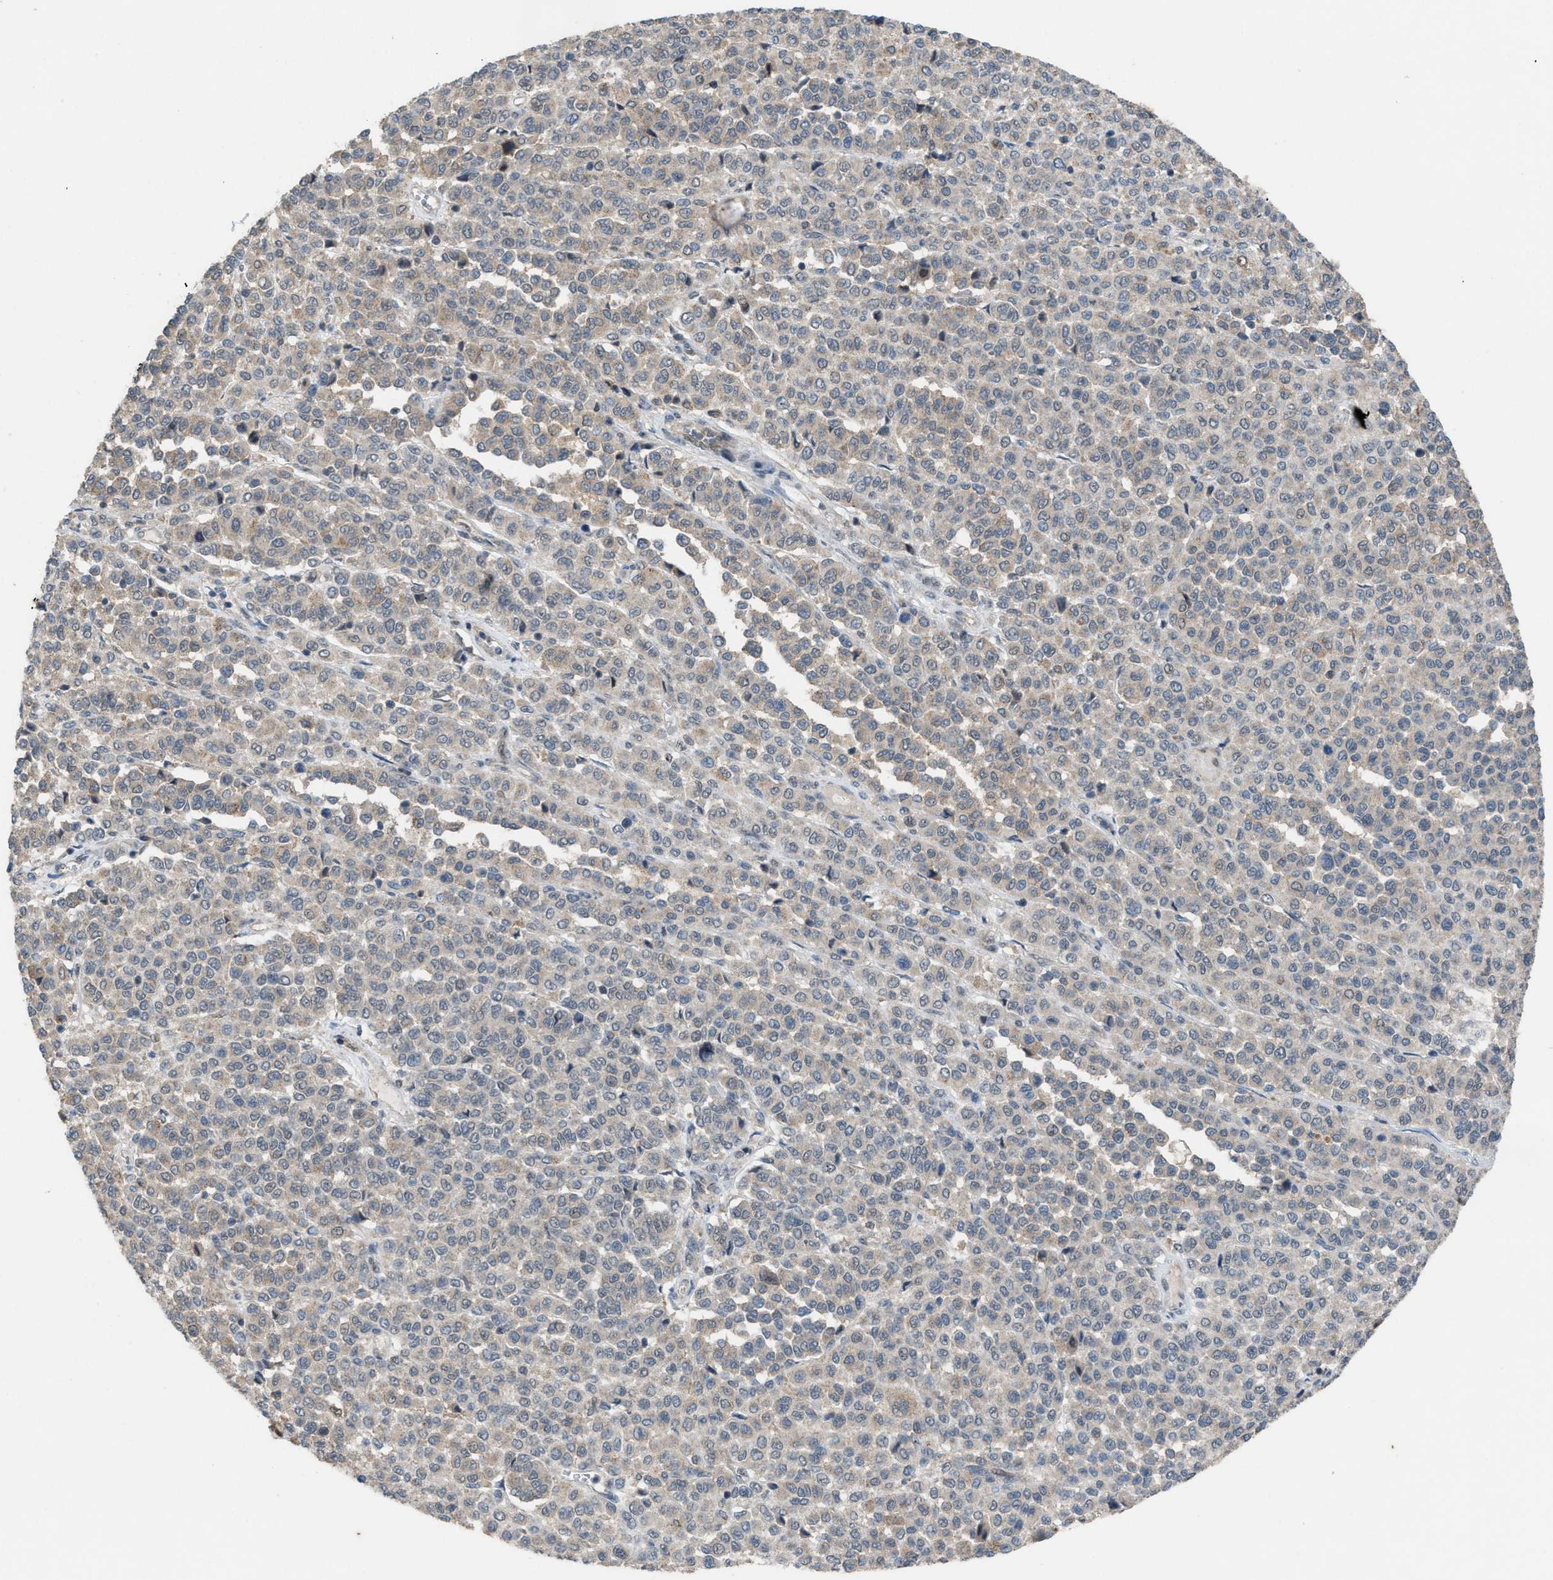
{"staining": {"intensity": "weak", "quantity": "<25%", "location": "cytoplasmic/membranous"}, "tissue": "melanoma", "cell_type": "Tumor cells", "image_type": "cancer", "snomed": [{"axis": "morphology", "description": "Malignant melanoma, Metastatic site"}, {"axis": "topography", "description": "Pancreas"}], "caption": "An immunohistochemistry (IHC) histopathology image of malignant melanoma (metastatic site) is shown. There is no staining in tumor cells of malignant melanoma (metastatic site). (Immunohistochemistry (ihc), brightfield microscopy, high magnification).", "gene": "PLAA", "patient": {"sex": "female", "age": 30}}